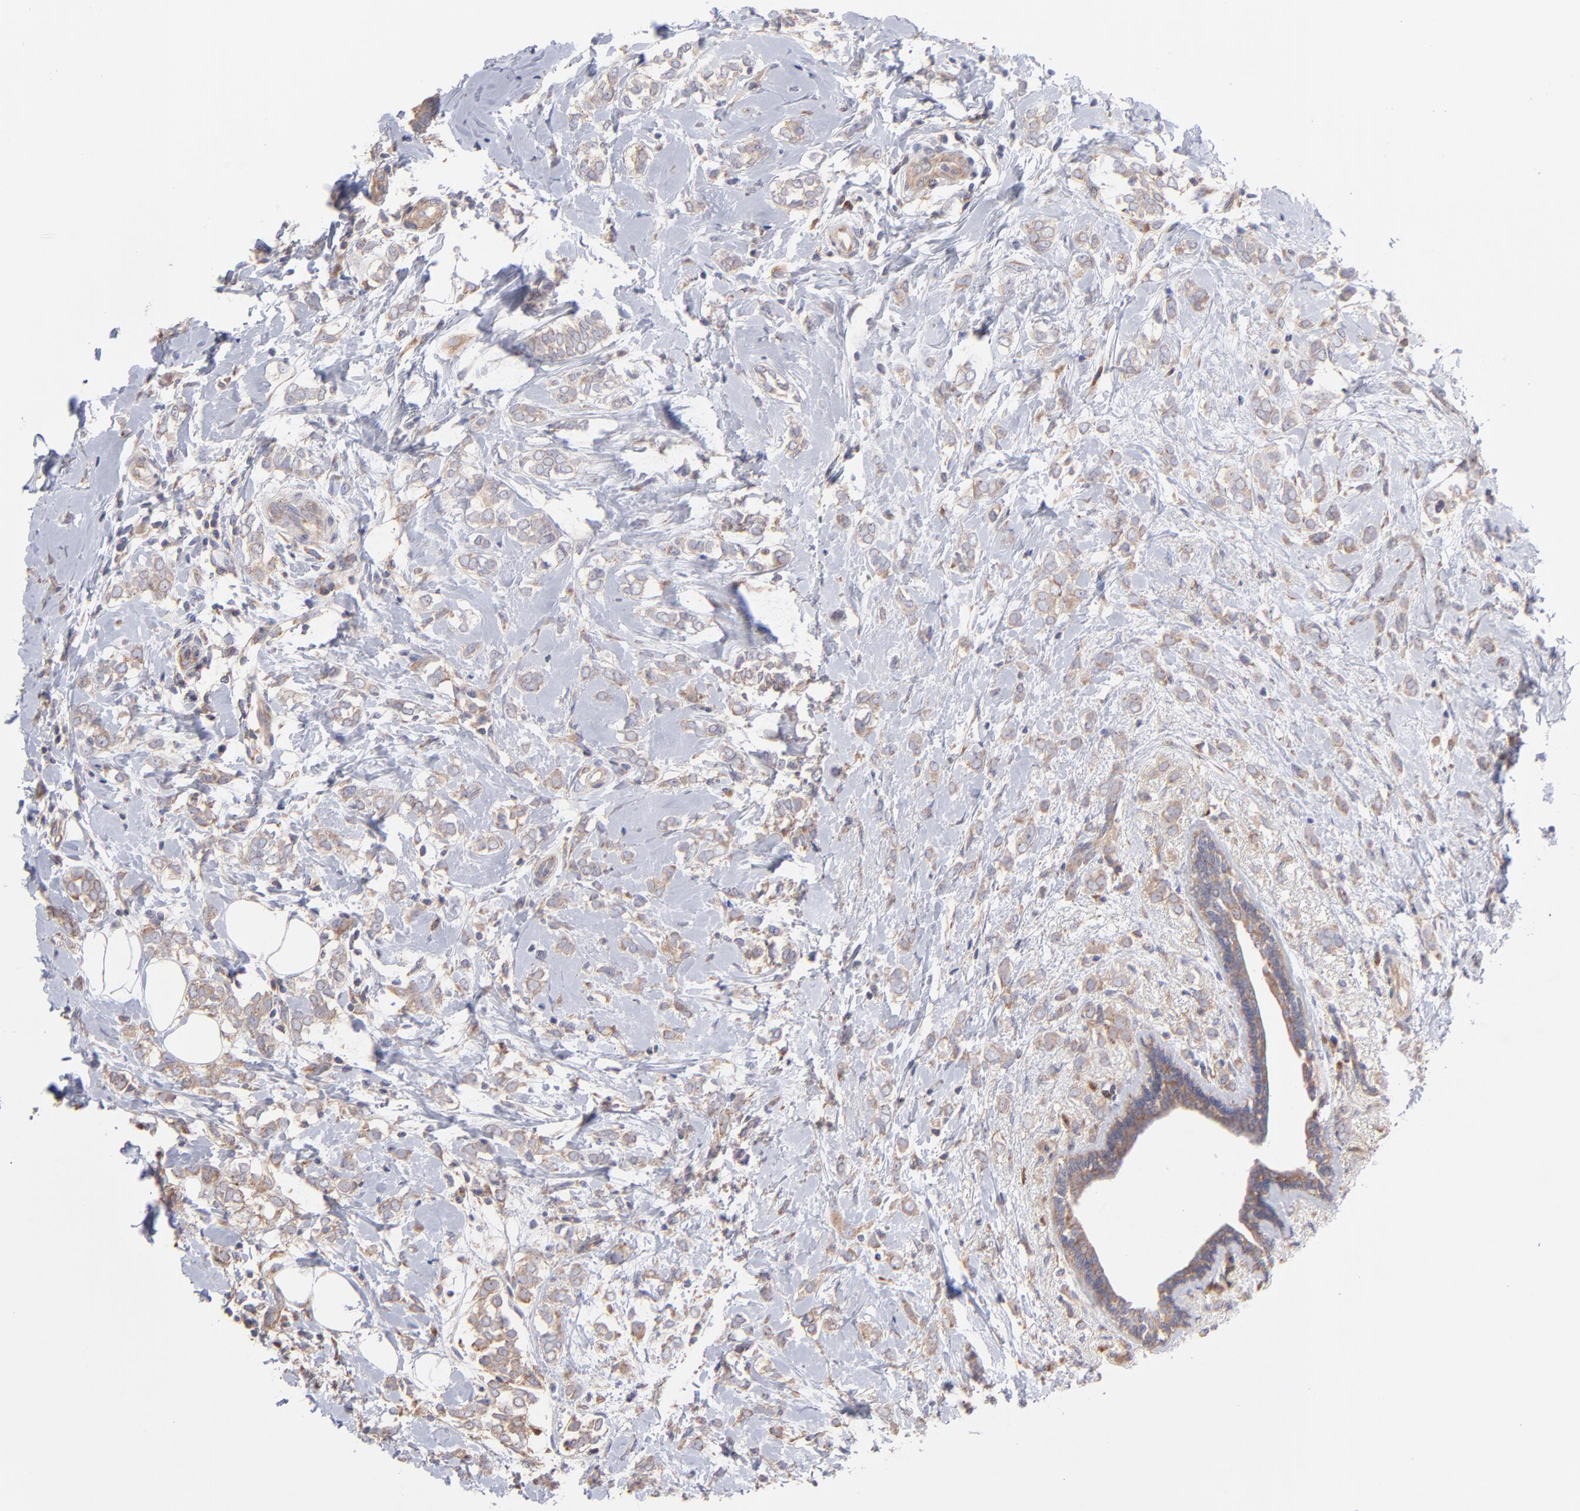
{"staining": {"intensity": "weak", "quantity": "<25%", "location": "cytoplasmic/membranous"}, "tissue": "breast cancer", "cell_type": "Tumor cells", "image_type": "cancer", "snomed": [{"axis": "morphology", "description": "Normal tissue, NOS"}, {"axis": "morphology", "description": "Lobular carcinoma"}, {"axis": "topography", "description": "Breast"}], "caption": "This photomicrograph is of breast cancer (lobular carcinoma) stained with IHC to label a protein in brown with the nuclei are counter-stained blue. There is no expression in tumor cells.", "gene": "RPLP0", "patient": {"sex": "female", "age": 47}}